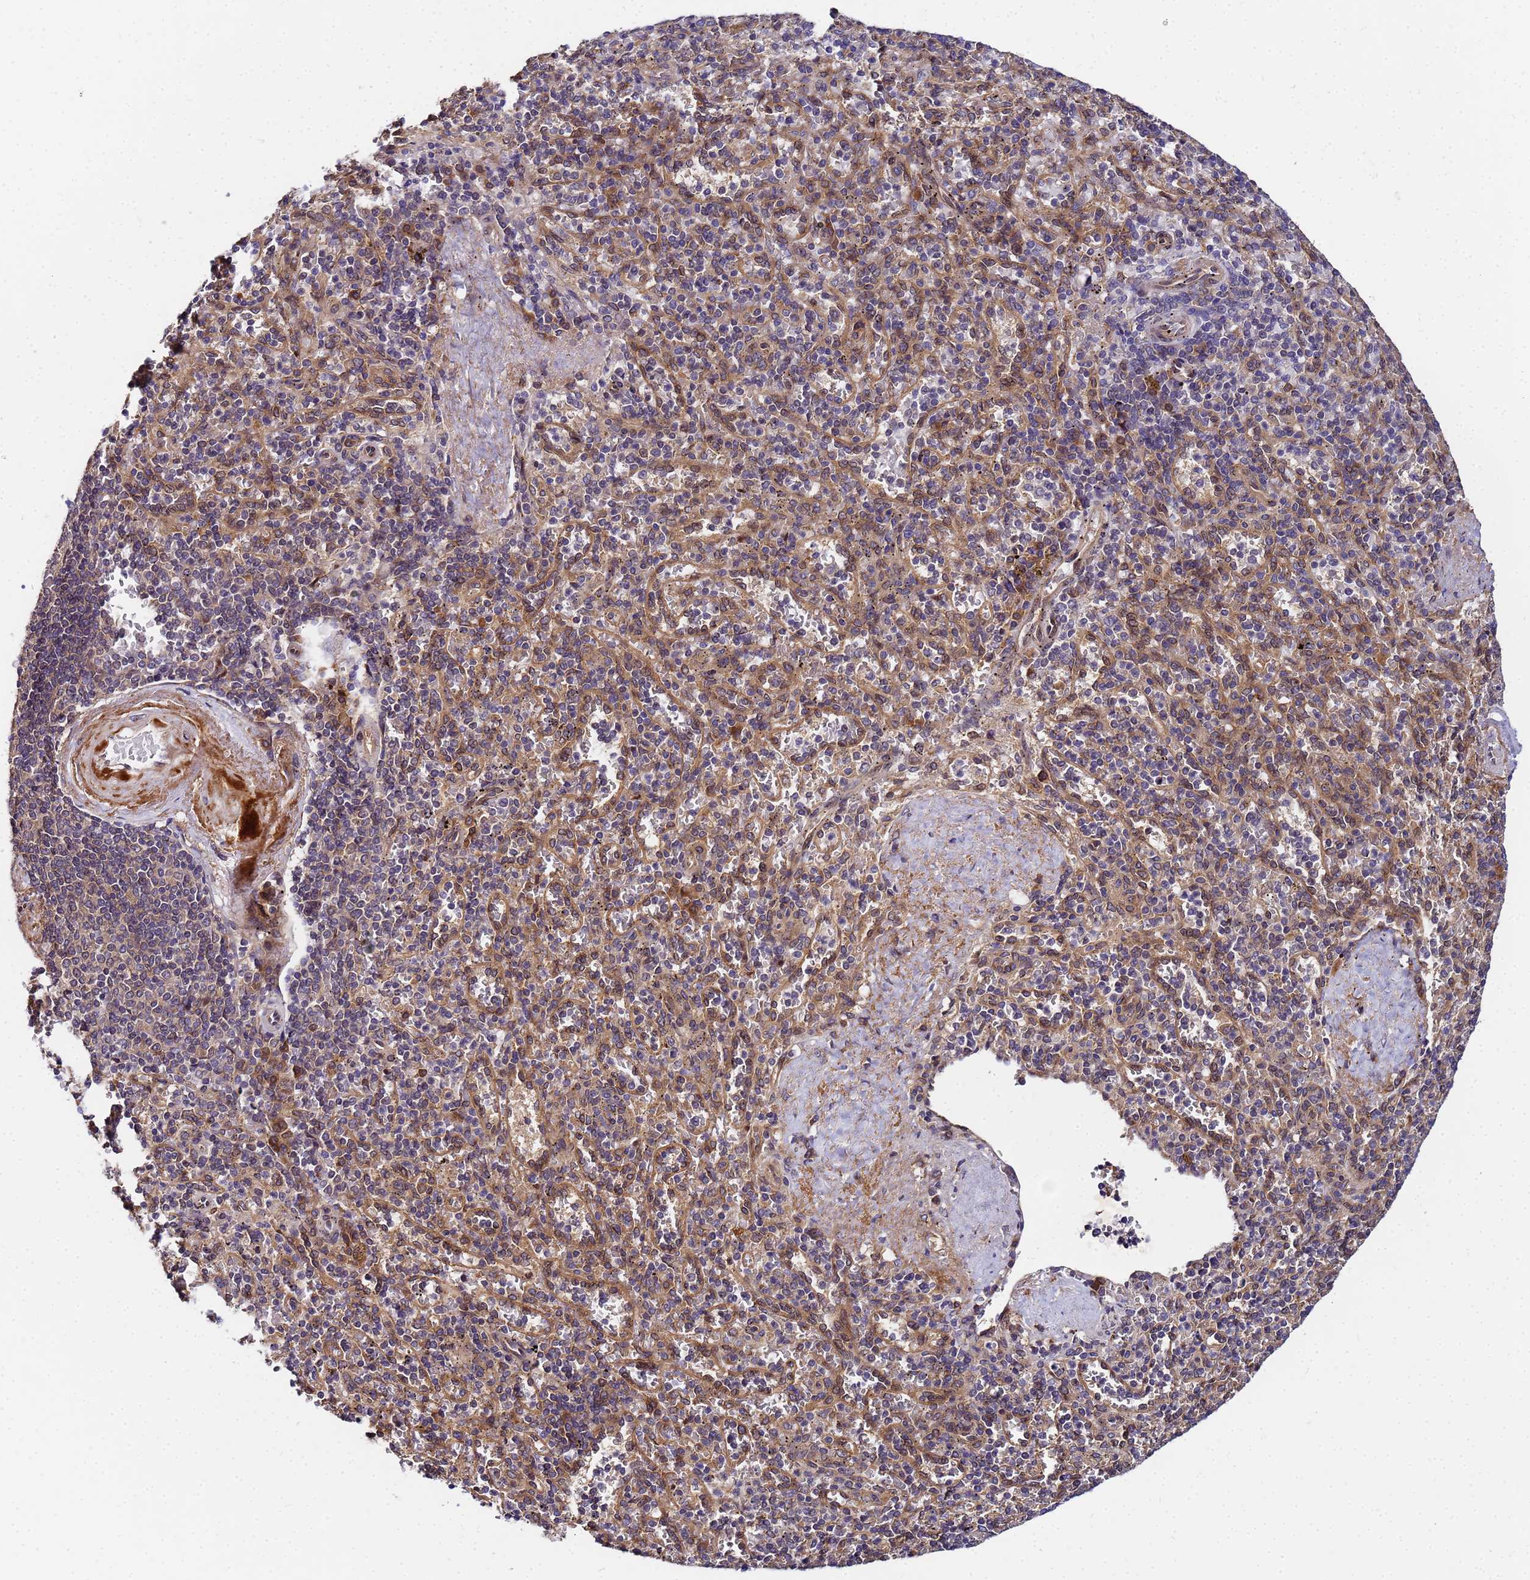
{"staining": {"intensity": "moderate", "quantity": "25%-75%", "location": "cytoplasmic/membranous"}, "tissue": "spleen", "cell_type": "Cells in red pulp", "image_type": "normal", "snomed": [{"axis": "morphology", "description": "Normal tissue, NOS"}, {"axis": "topography", "description": "Spleen"}], "caption": "A brown stain highlights moderate cytoplasmic/membranous positivity of a protein in cells in red pulp of benign spleen. The protein is stained brown, and the nuclei are stained in blue (DAB IHC with brightfield microscopy, high magnification).", "gene": "UNC93B1", "patient": {"sex": "male", "age": 82}}